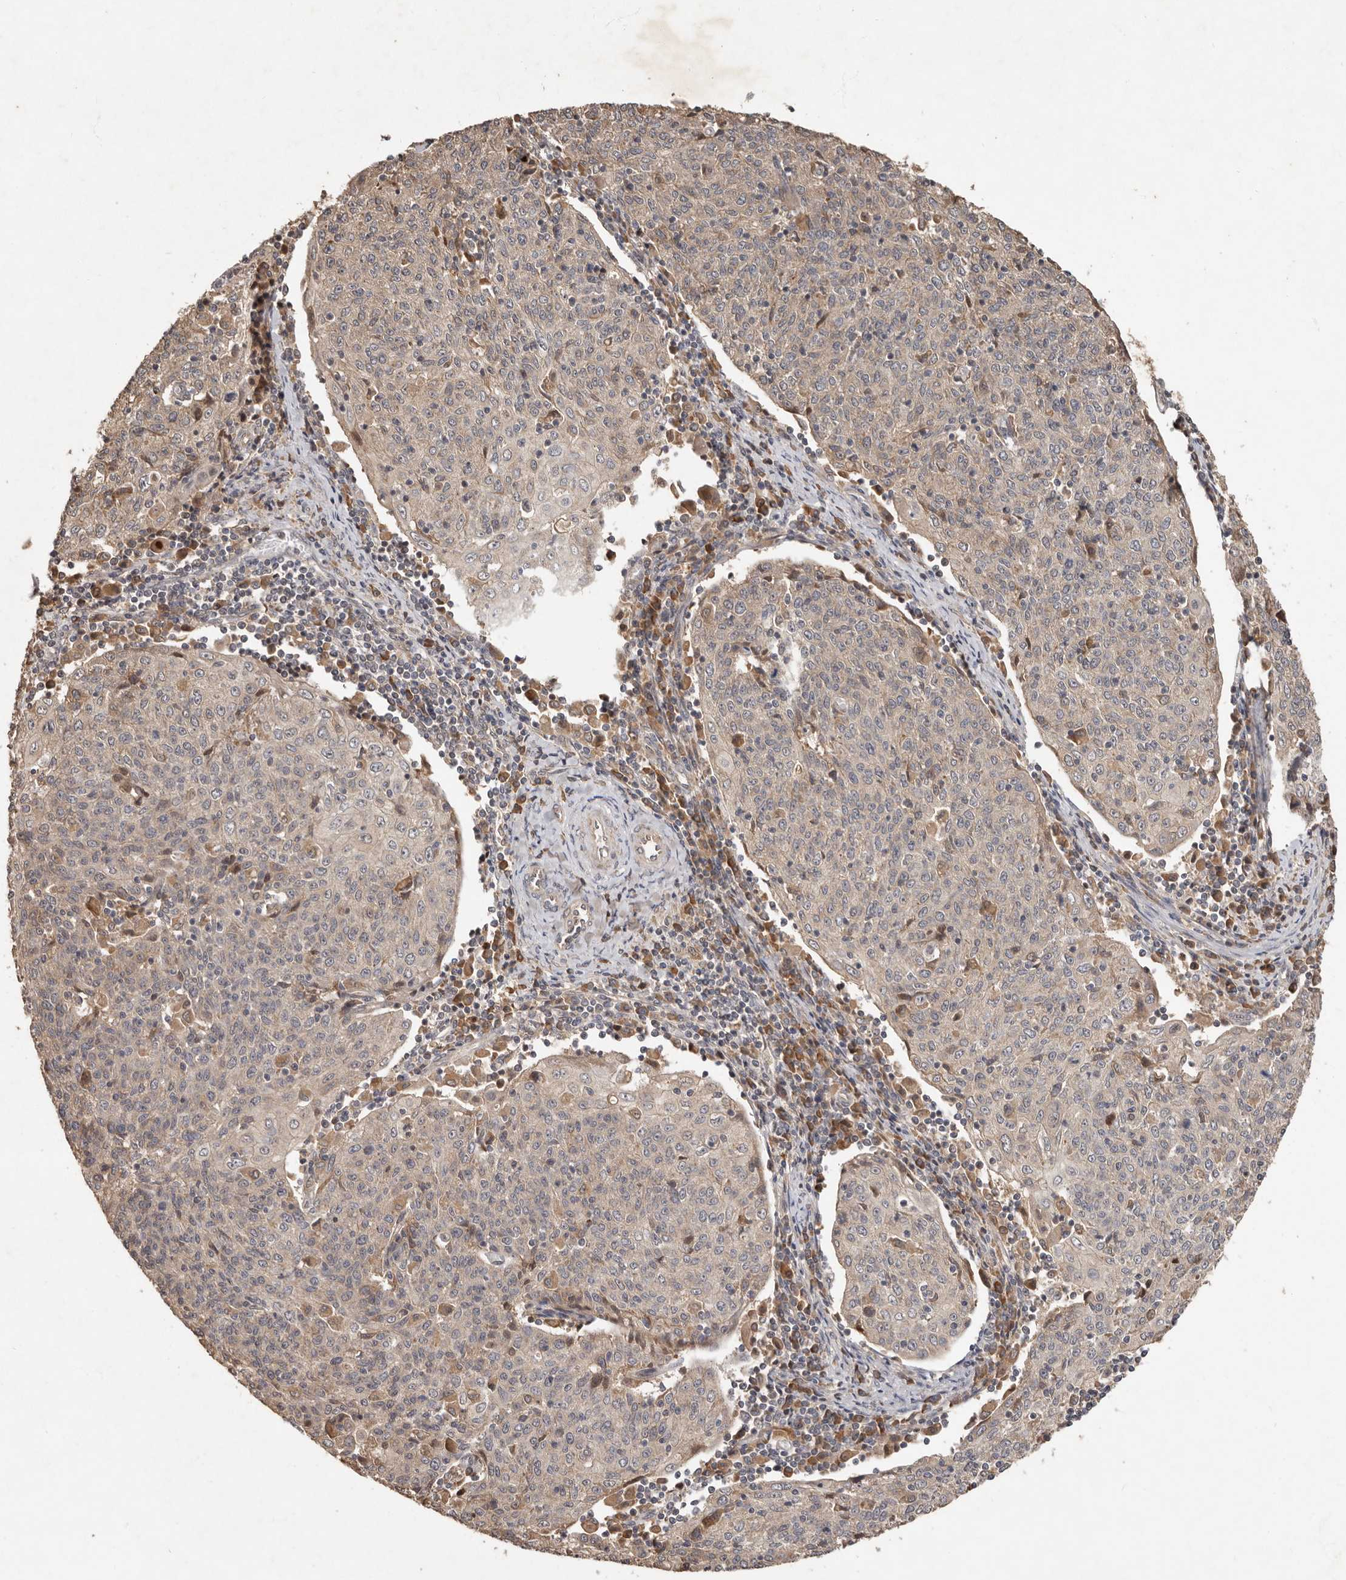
{"staining": {"intensity": "weak", "quantity": "<25%", "location": "cytoplasmic/membranous"}, "tissue": "cervical cancer", "cell_type": "Tumor cells", "image_type": "cancer", "snomed": [{"axis": "morphology", "description": "Squamous cell carcinoma, NOS"}, {"axis": "topography", "description": "Cervix"}], "caption": "Micrograph shows no significant protein expression in tumor cells of squamous cell carcinoma (cervical). The staining was performed using DAB to visualize the protein expression in brown, while the nuclei were stained in blue with hematoxylin (Magnification: 20x).", "gene": "KIF26B", "patient": {"sex": "female", "age": 48}}